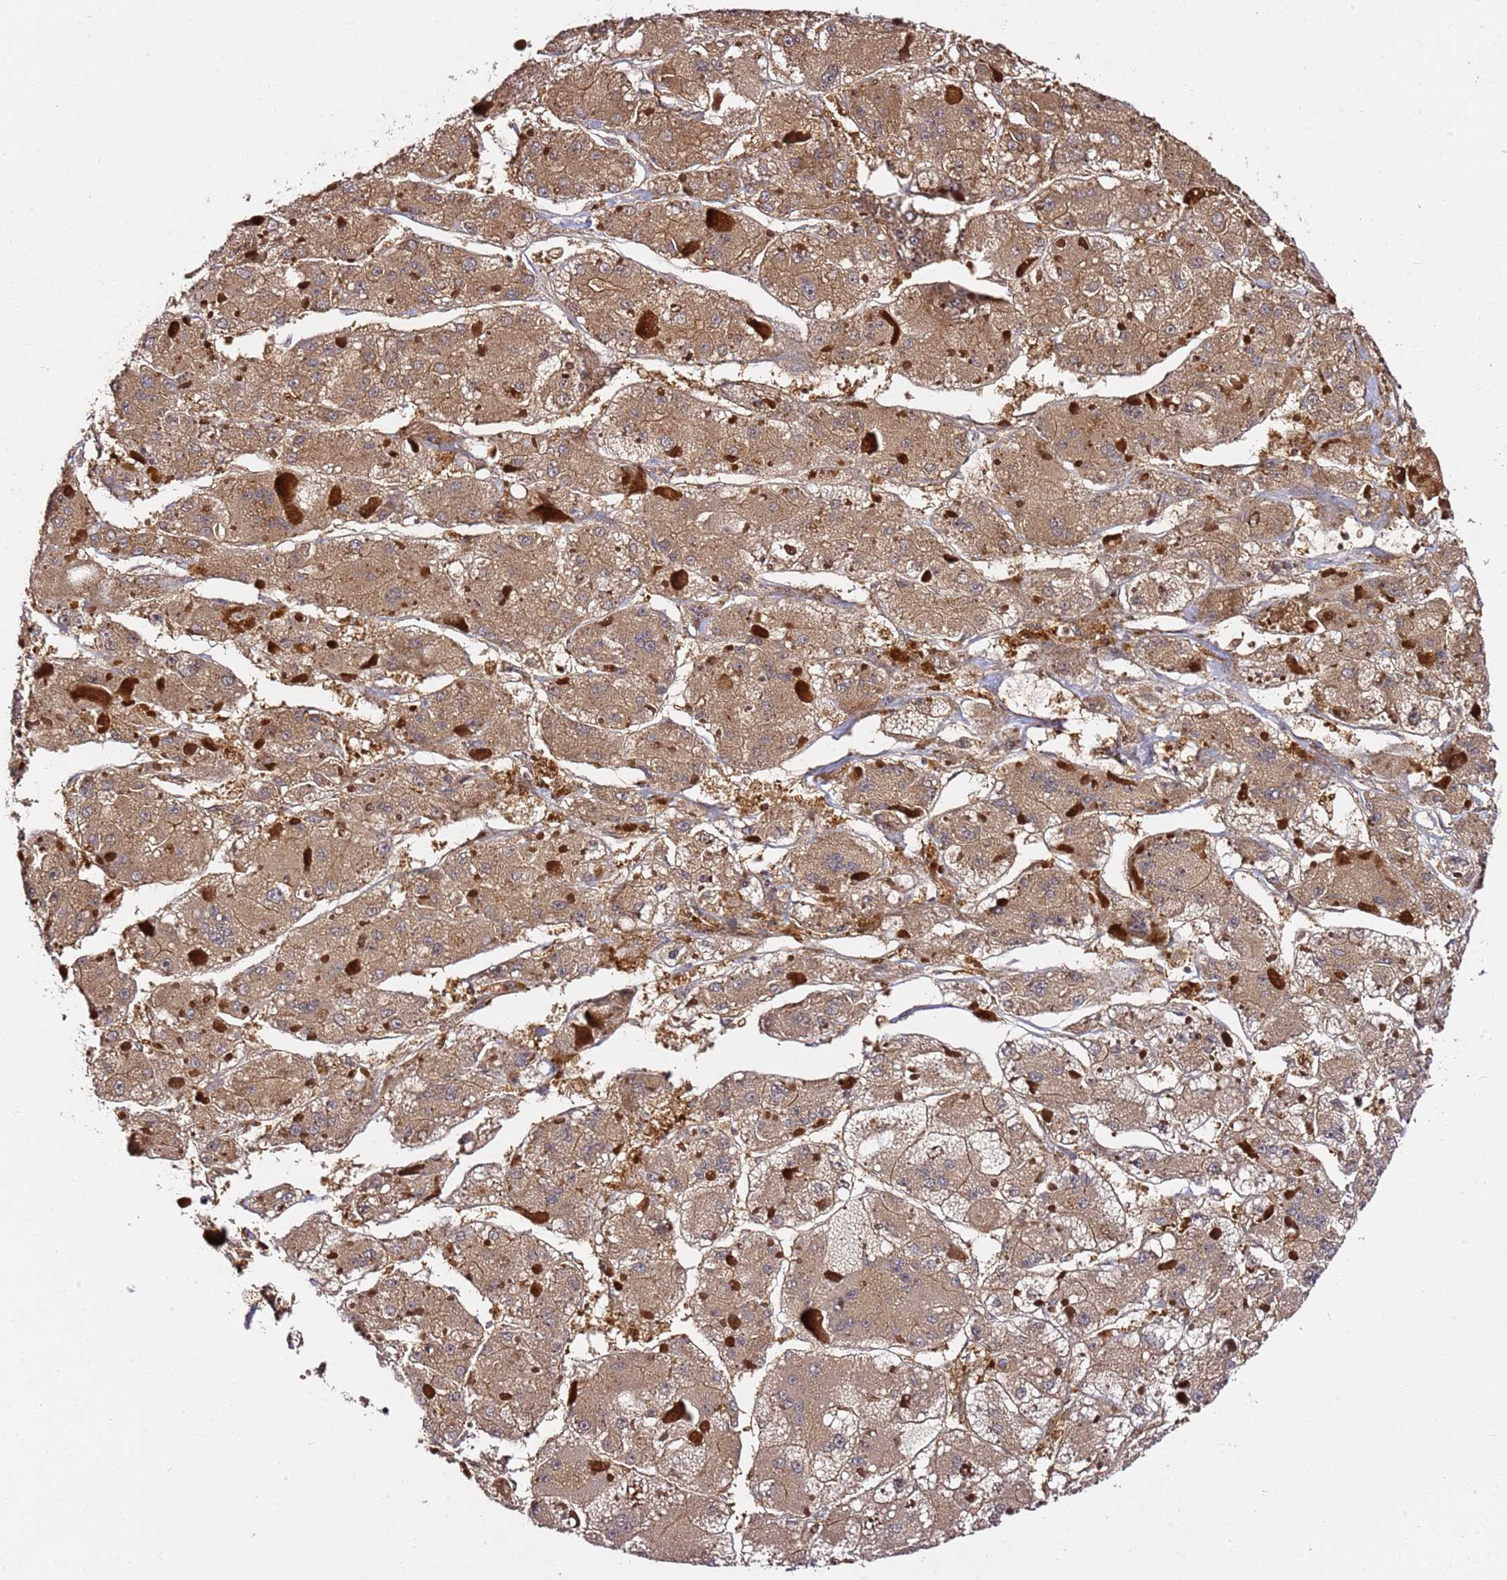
{"staining": {"intensity": "moderate", "quantity": ">75%", "location": "cytoplasmic/membranous"}, "tissue": "liver cancer", "cell_type": "Tumor cells", "image_type": "cancer", "snomed": [{"axis": "morphology", "description": "Carcinoma, Hepatocellular, NOS"}, {"axis": "topography", "description": "Liver"}], "caption": "DAB immunohistochemical staining of liver hepatocellular carcinoma shows moderate cytoplasmic/membranous protein expression in approximately >75% of tumor cells.", "gene": "PRMT7", "patient": {"sex": "female", "age": 73}}